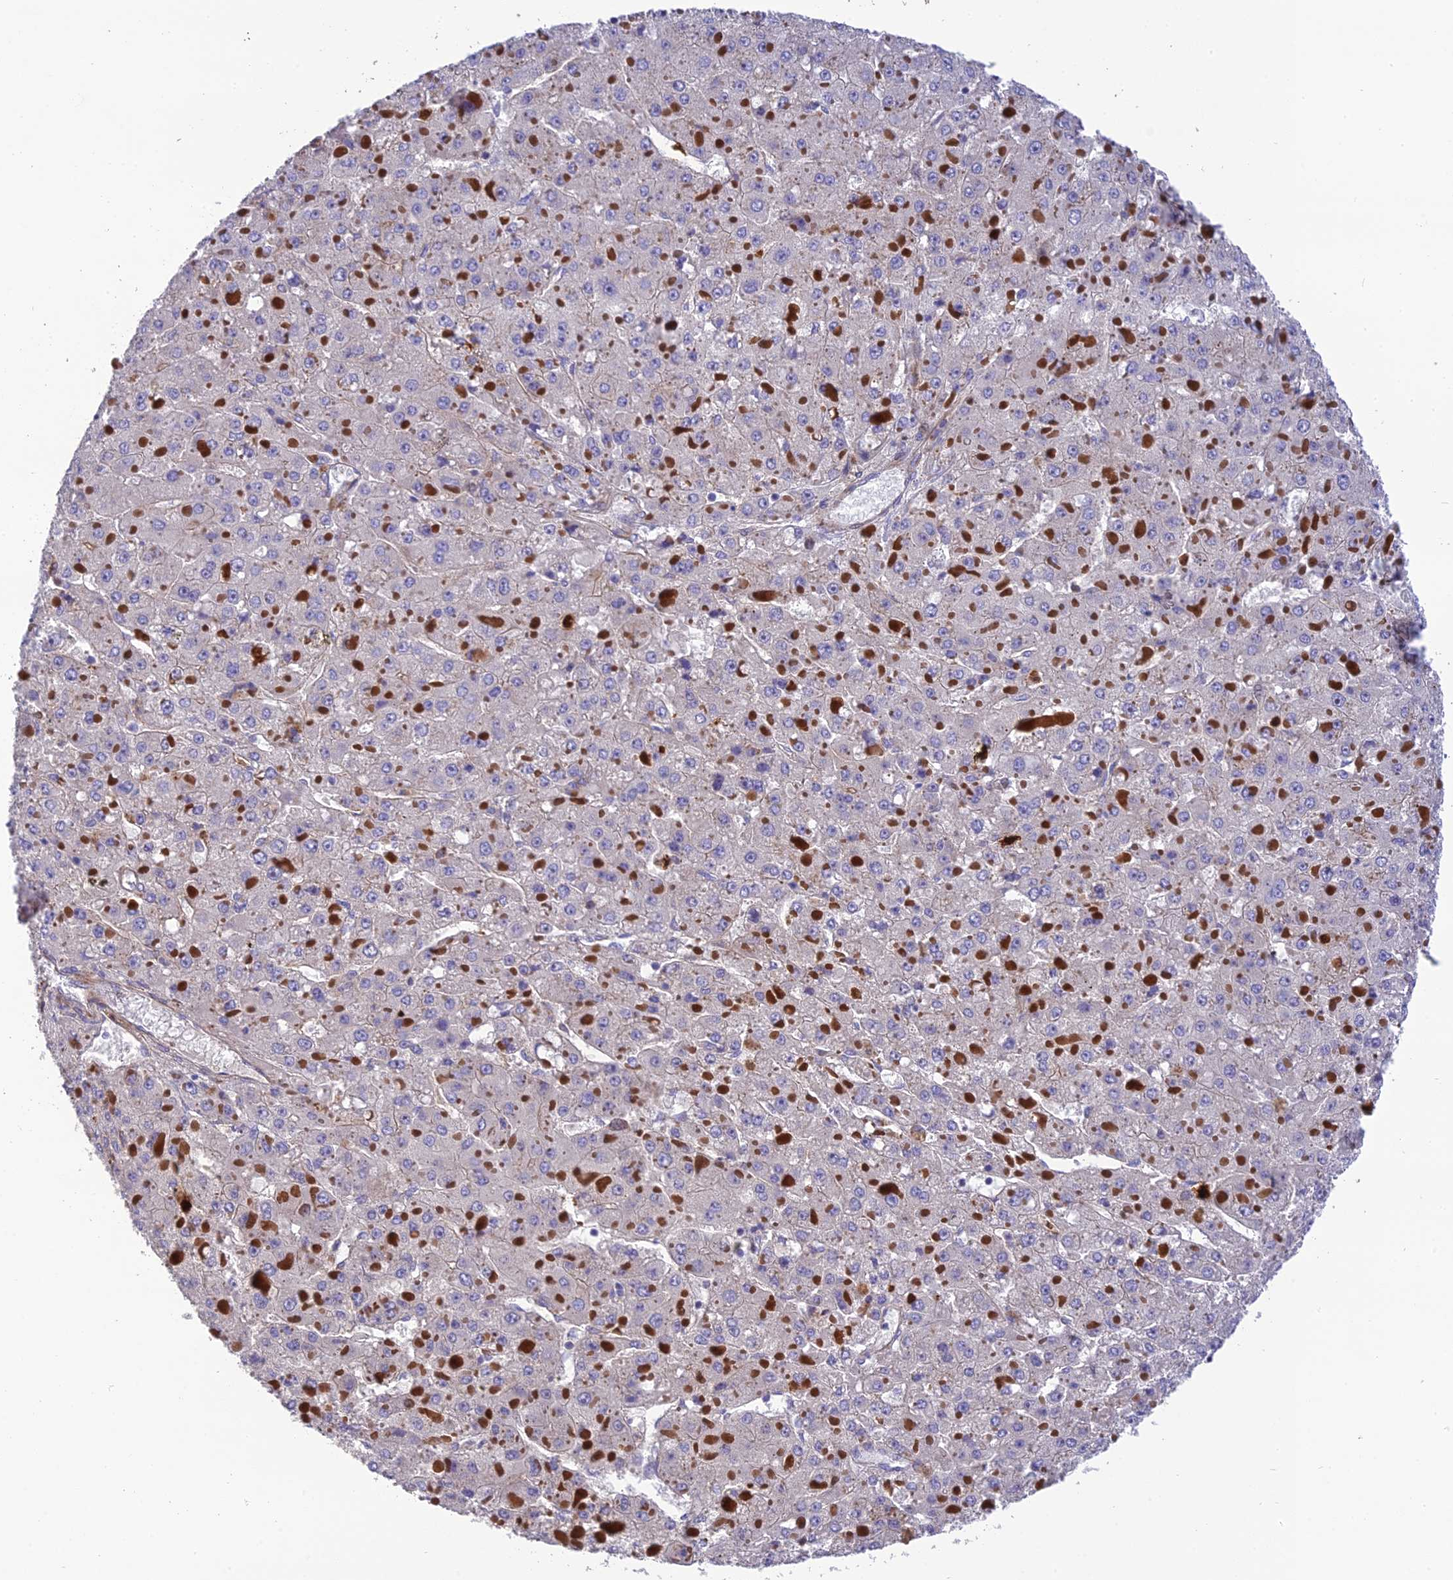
{"staining": {"intensity": "negative", "quantity": "none", "location": "none"}, "tissue": "liver cancer", "cell_type": "Tumor cells", "image_type": "cancer", "snomed": [{"axis": "morphology", "description": "Carcinoma, Hepatocellular, NOS"}, {"axis": "topography", "description": "Liver"}], "caption": "Protein analysis of liver cancer displays no significant expression in tumor cells.", "gene": "CPSF4L", "patient": {"sex": "female", "age": 73}}